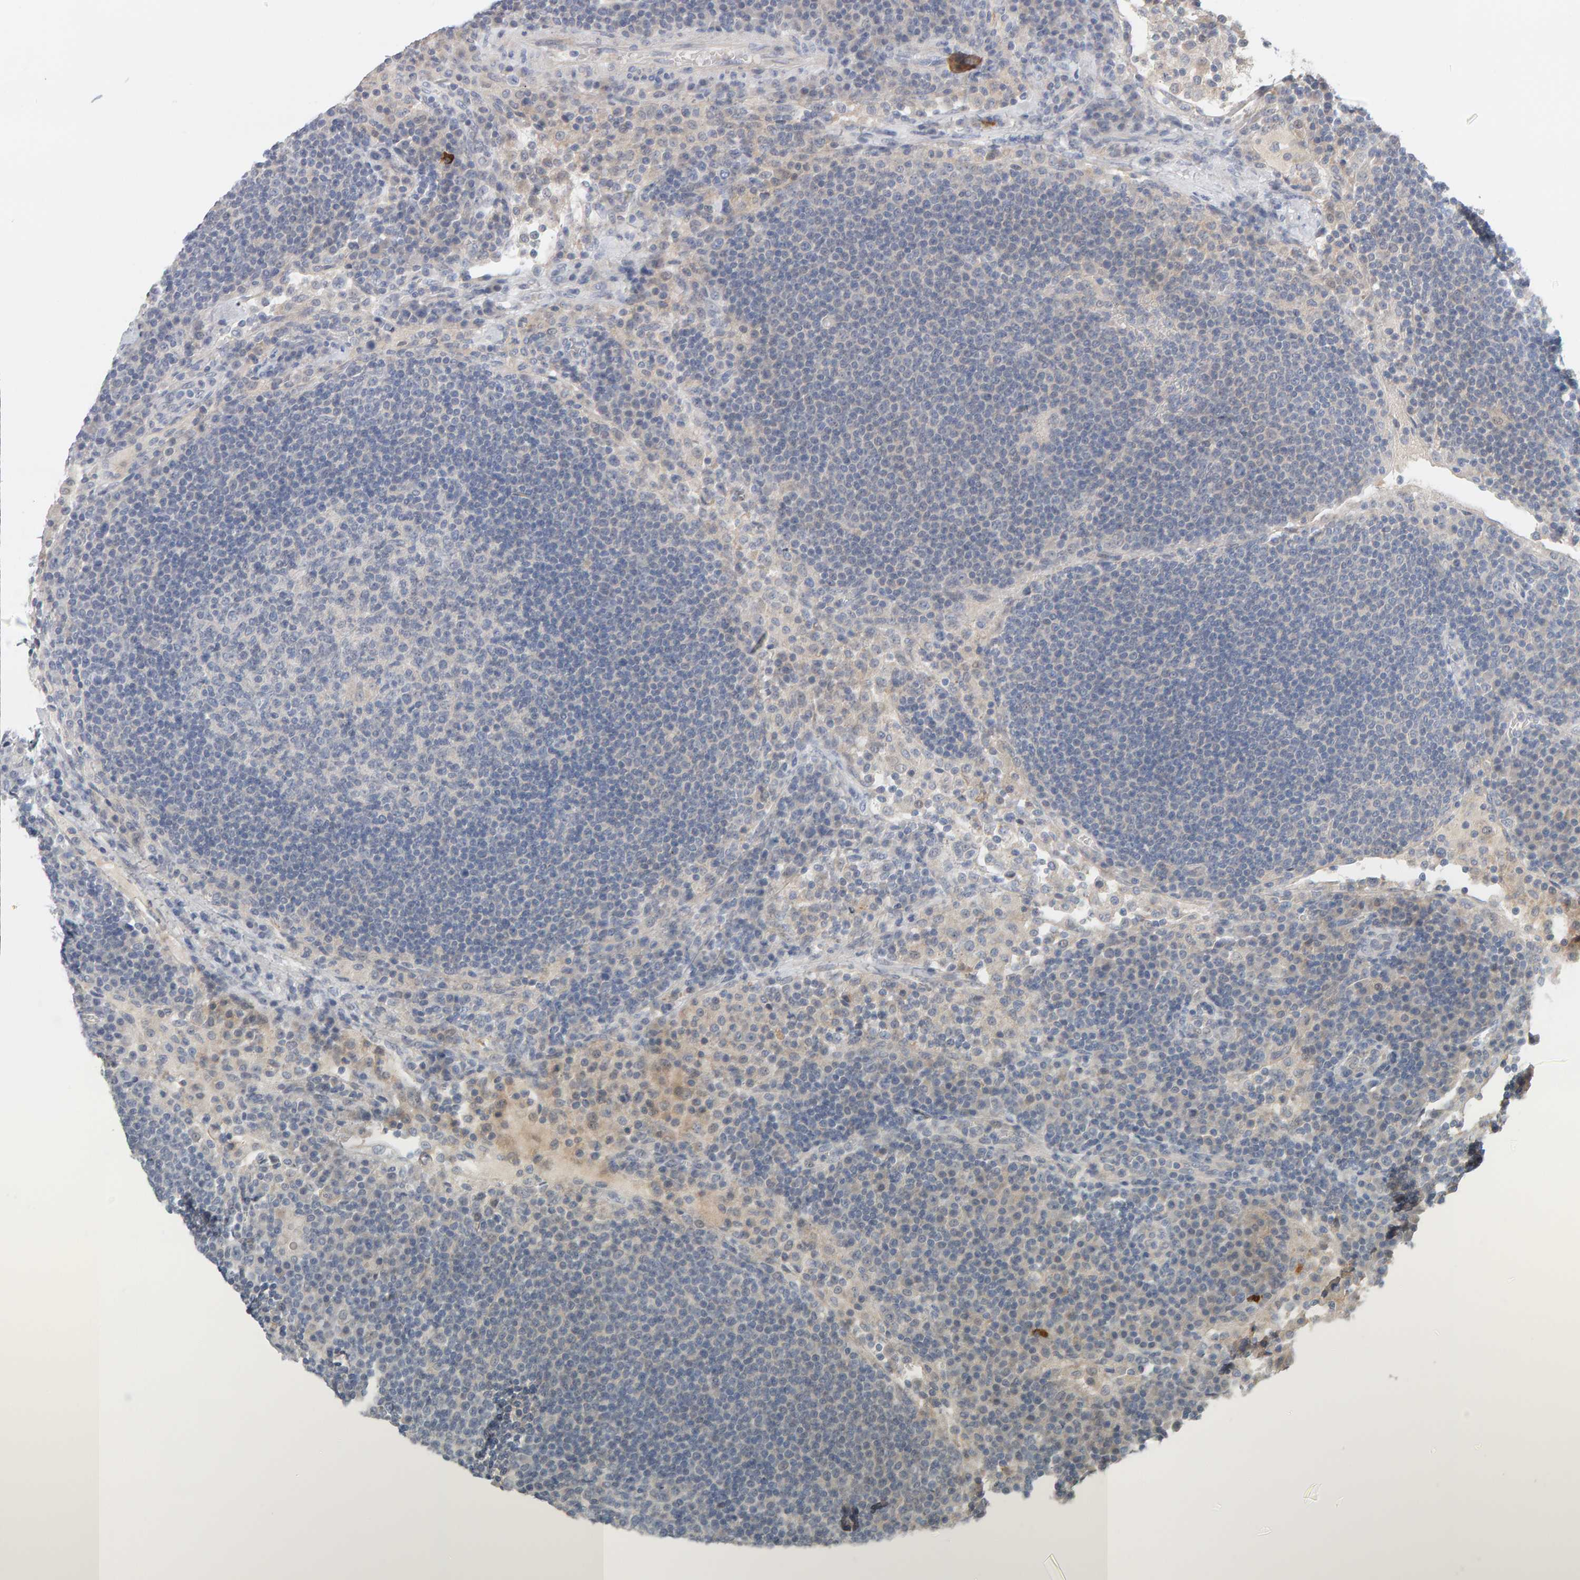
{"staining": {"intensity": "negative", "quantity": "none", "location": "none"}, "tissue": "lymph node", "cell_type": "Germinal center cells", "image_type": "normal", "snomed": [{"axis": "morphology", "description": "Normal tissue, NOS"}, {"axis": "topography", "description": "Lymph node"}], "caption": "Protein analysis of benign lymph node displays no significant expression in germinal center cells. (IHC, brightfield microscopy, high magnification).", "gene": "GFUS", "patient": {"sex": "female", "age": 53}}